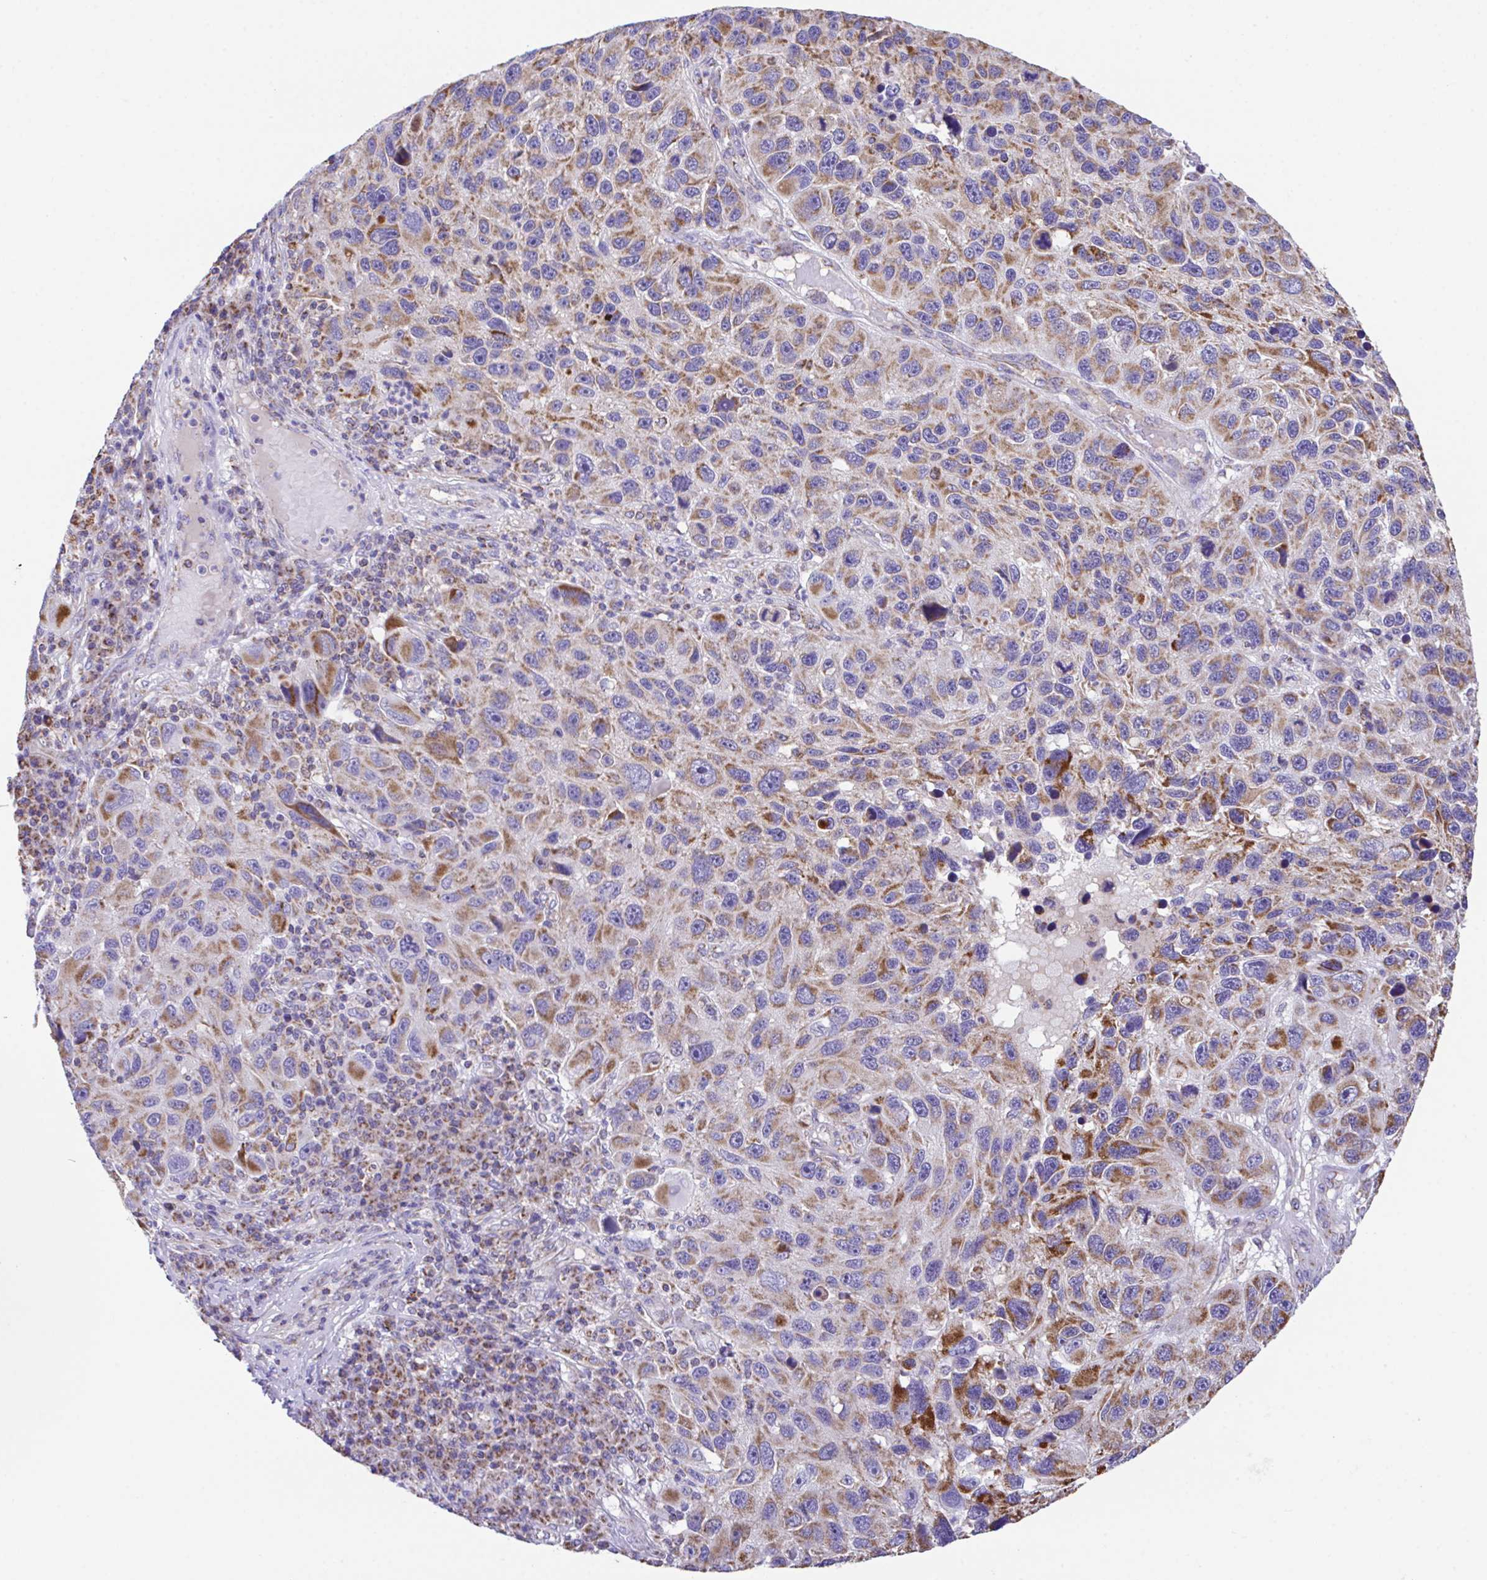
{"staining": {"intensity": "moderate", "quantity": ">75%", "location": "cytoplasmic/membranous"}, "tissue": "melanoma", "cell_type": "Tumor cells", "image_type": "cancer", "snomed": [{"axis": "morphology", "description": "Malignant melanoma, NOS"}, {"axis": "topography", "description": "Skin"}], "caption": "This histopathology image displays immunohistochemistry (IHC) staining of human malignant melanoma, with medium moderate cytoplasmic/membranous staining in approximately >75% of tumor cells.", "gene": "PCMTD2", "patient": {"sex": "male", "age": 53}}